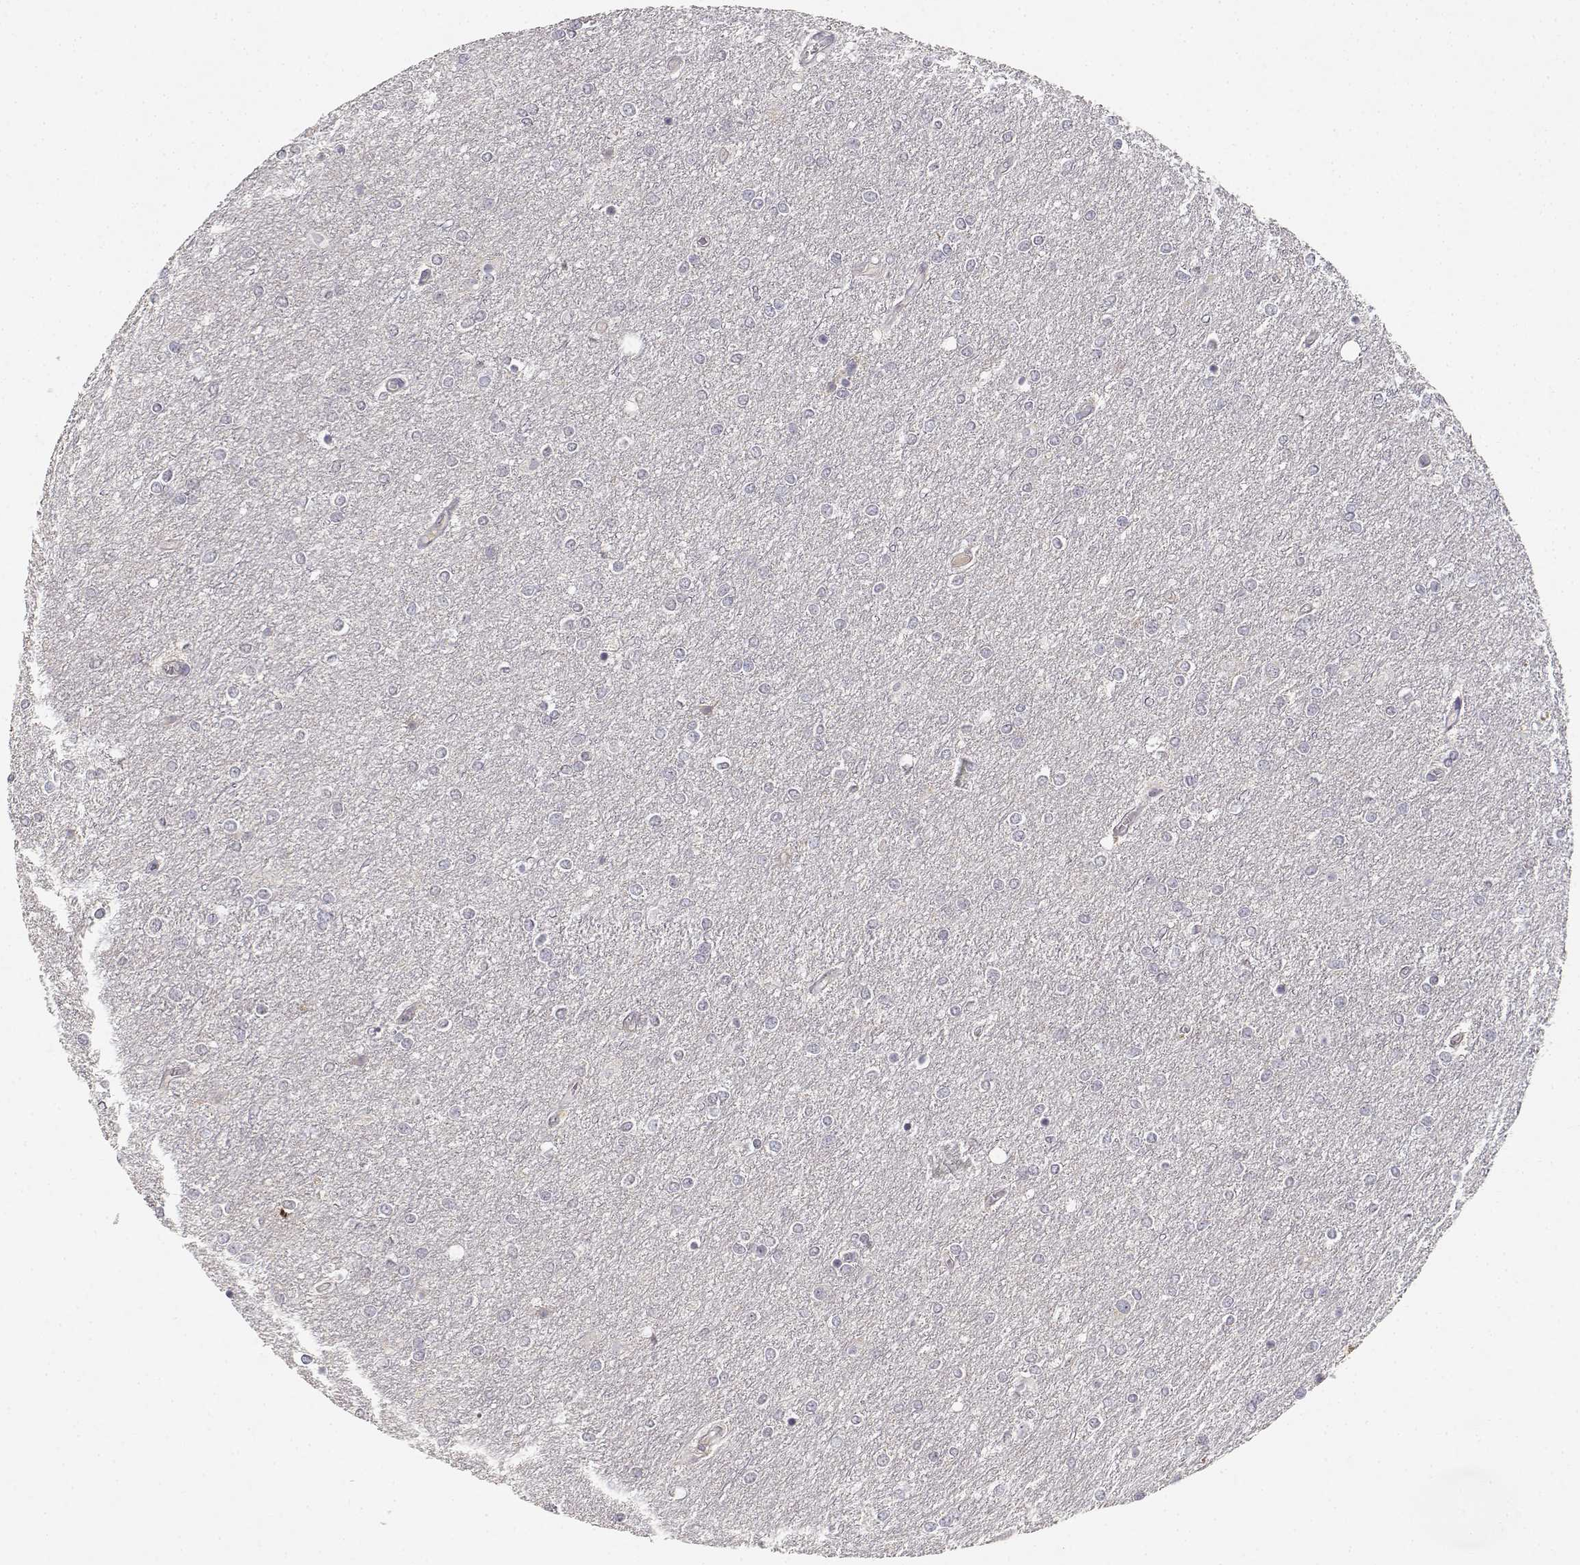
{"staining": {"intensity": "negative", "quantity": "none", "location": "none"}, "tissue": "glioma", "cell_type": "Tumor cells", "image_type": "cancer", "snomed": [{"axis": "morphology", "description": "Glioma, malignant, High grade"}, {"axis": "topography", "description": "Brain"}], "caption": "Protein analysis of malignant glioma (high-grade) reveals no significant expression in tumor cells. (Brightfield microscopy of DAB immunohistochemistry at high magnification).", "gene": "RAD51", "patient": {"sex": "female", "age": 61}}